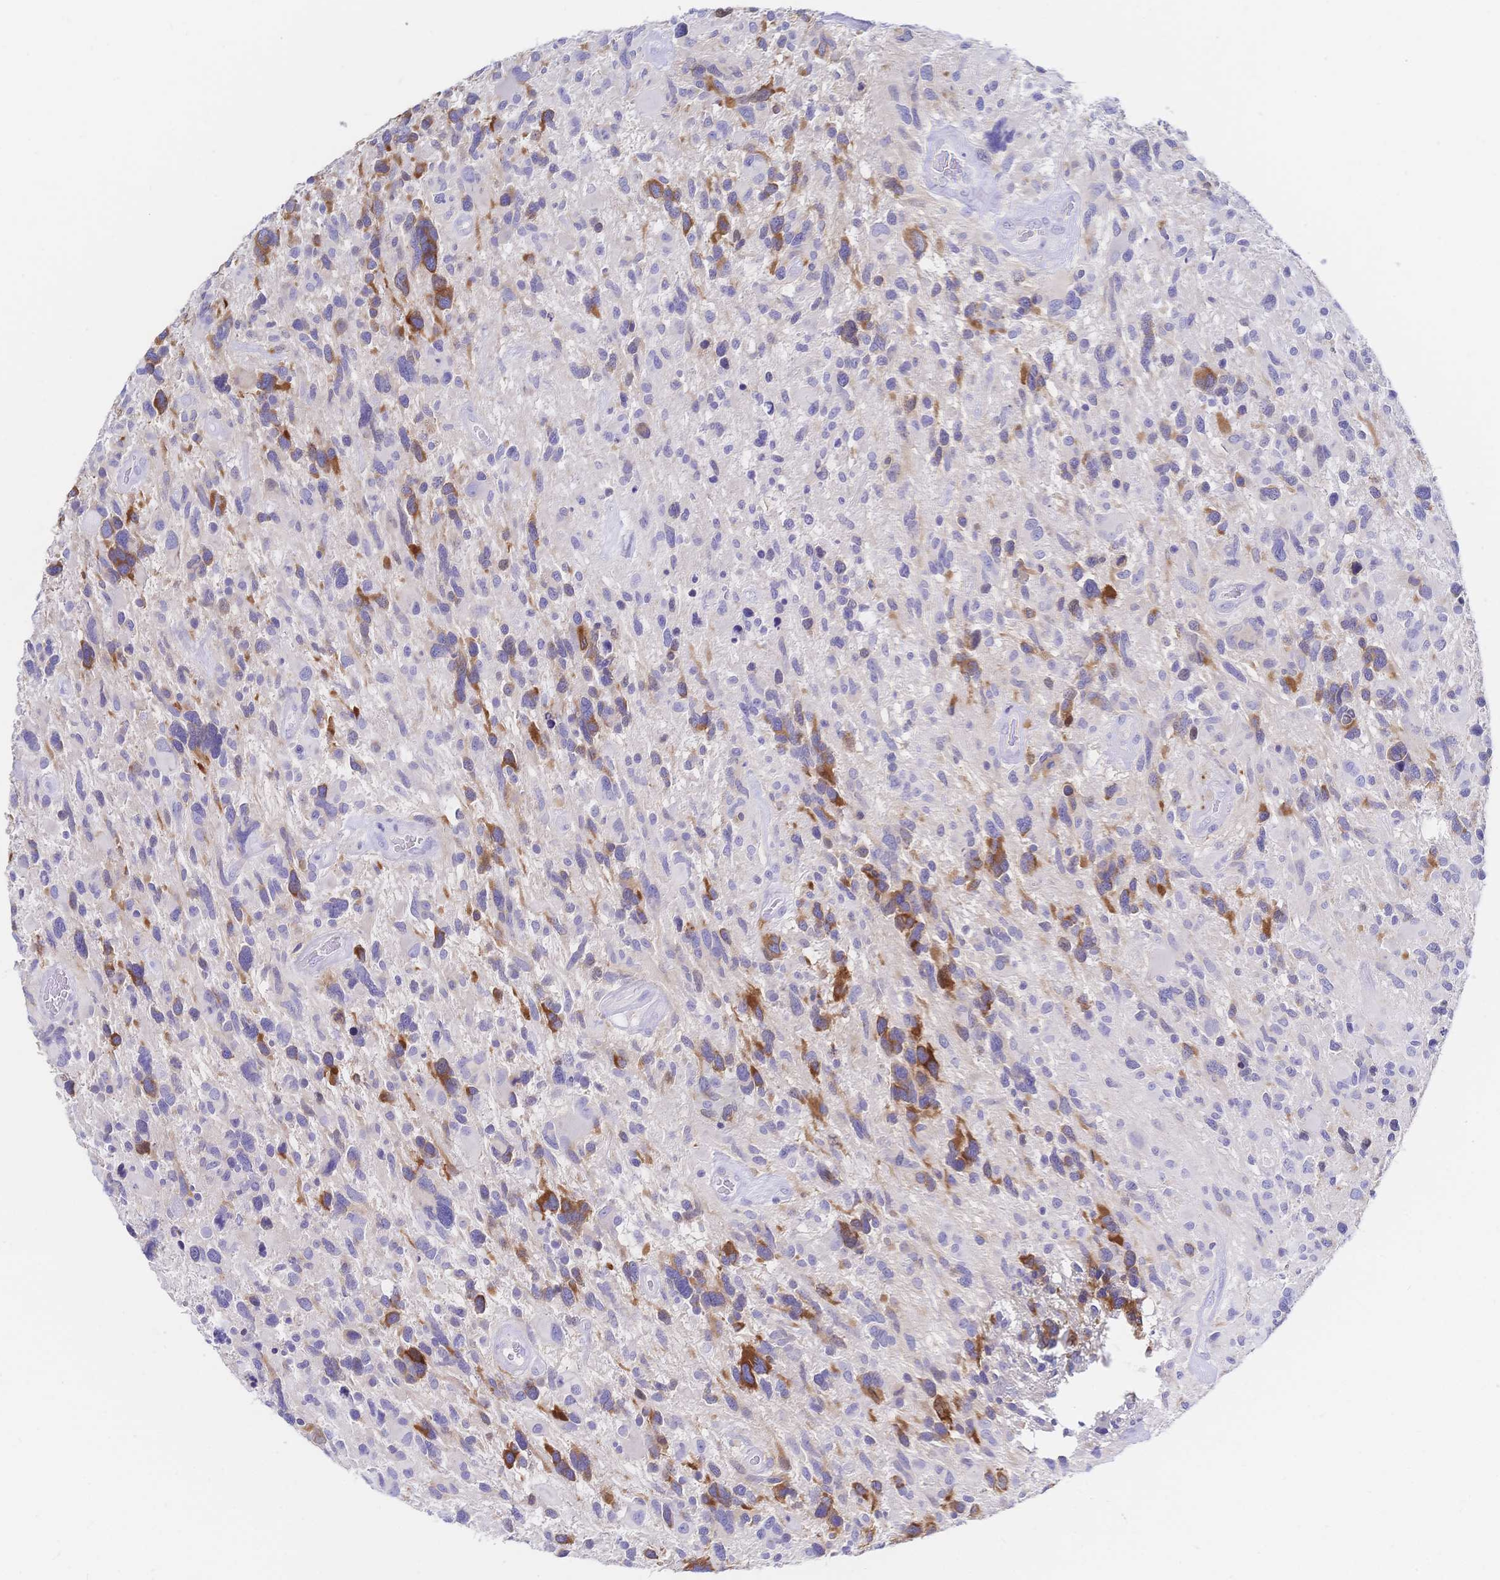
{"staining": {"intensity": "strong", "quantity": "<25%", "location": "cytoplasmic/membranous"}, "tissue": "glioma", "cell_type": "Tumor cells", "image_type": "cancer", "snomed": [{"axis": "morphology", "description": "Glioma, malignant, High grade"}, {"axis": "topography", "description": "Brain"}], "caption": "Immunohistochemical staining of human glioma demonstrates medium levels of strong cytoplasmic/membranous positivity in approximately <25% of tumor cells.", "gene": "RRM1", "patient": {"sex": "male", "age": 49}}